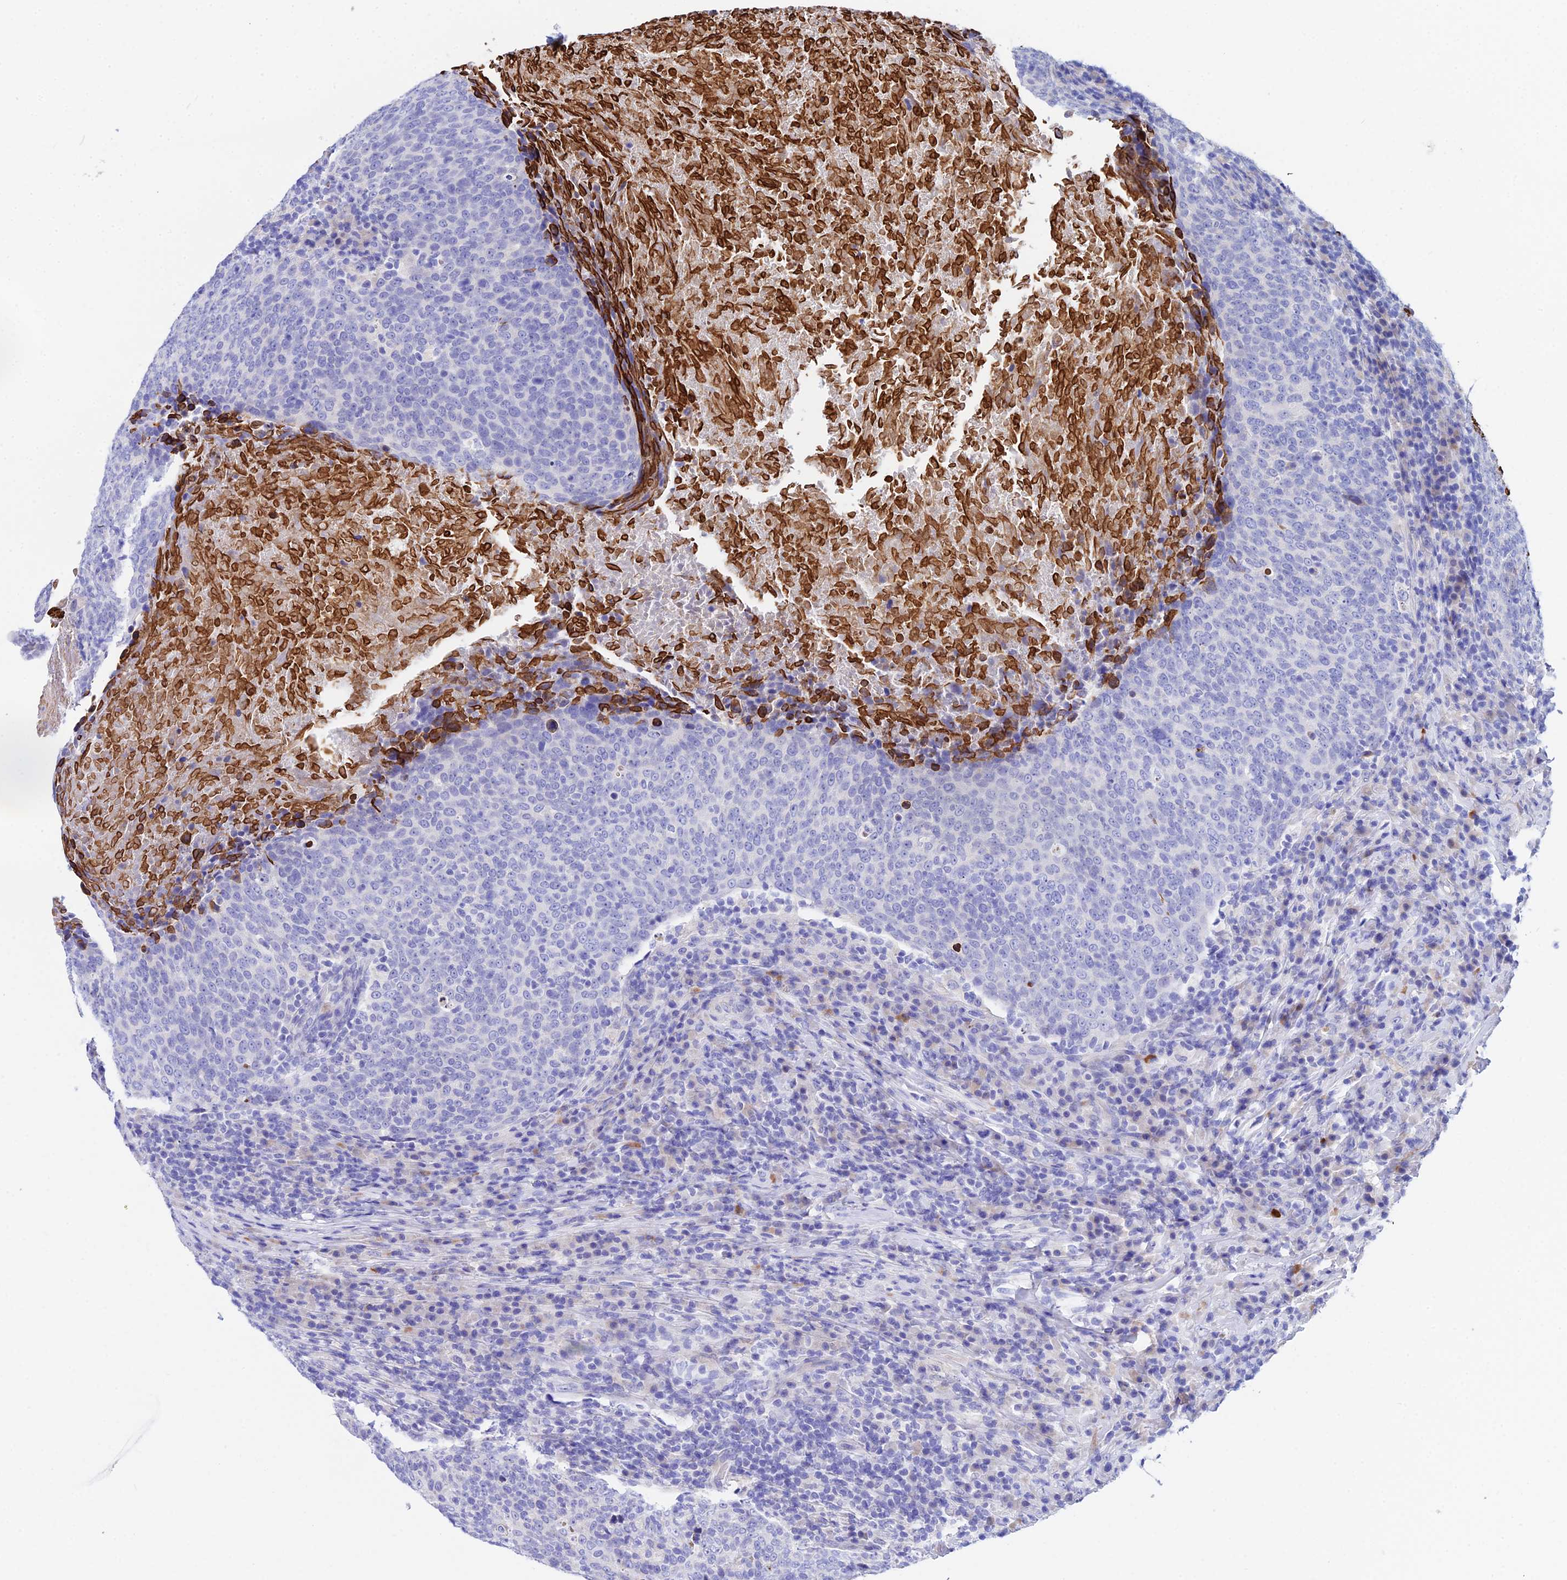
{"staining": {"intensity": "negative", "quantity": "none", "location": "none"}, "tissue": "head and neck cancer", "cell_type": "Tumor cells", "image_type": "cancer", "snomed": [{"axis": "morphology", "description": "Squamous cell carcinoma, NOS"}, {"axis": "morphology", "description": "Squamous cell carcinoma, metastatic, NOS"}, {"axis": "topography", "description": "Lymph node"}, {"axis": "topography", "description": "Head-Neck"}], "caption": "Tumor cells show no significant expression in head and neck metastatic squamous cell carcinoma.", "gene": "CEP41", "patient": {"sex": "male", "age": 62}}